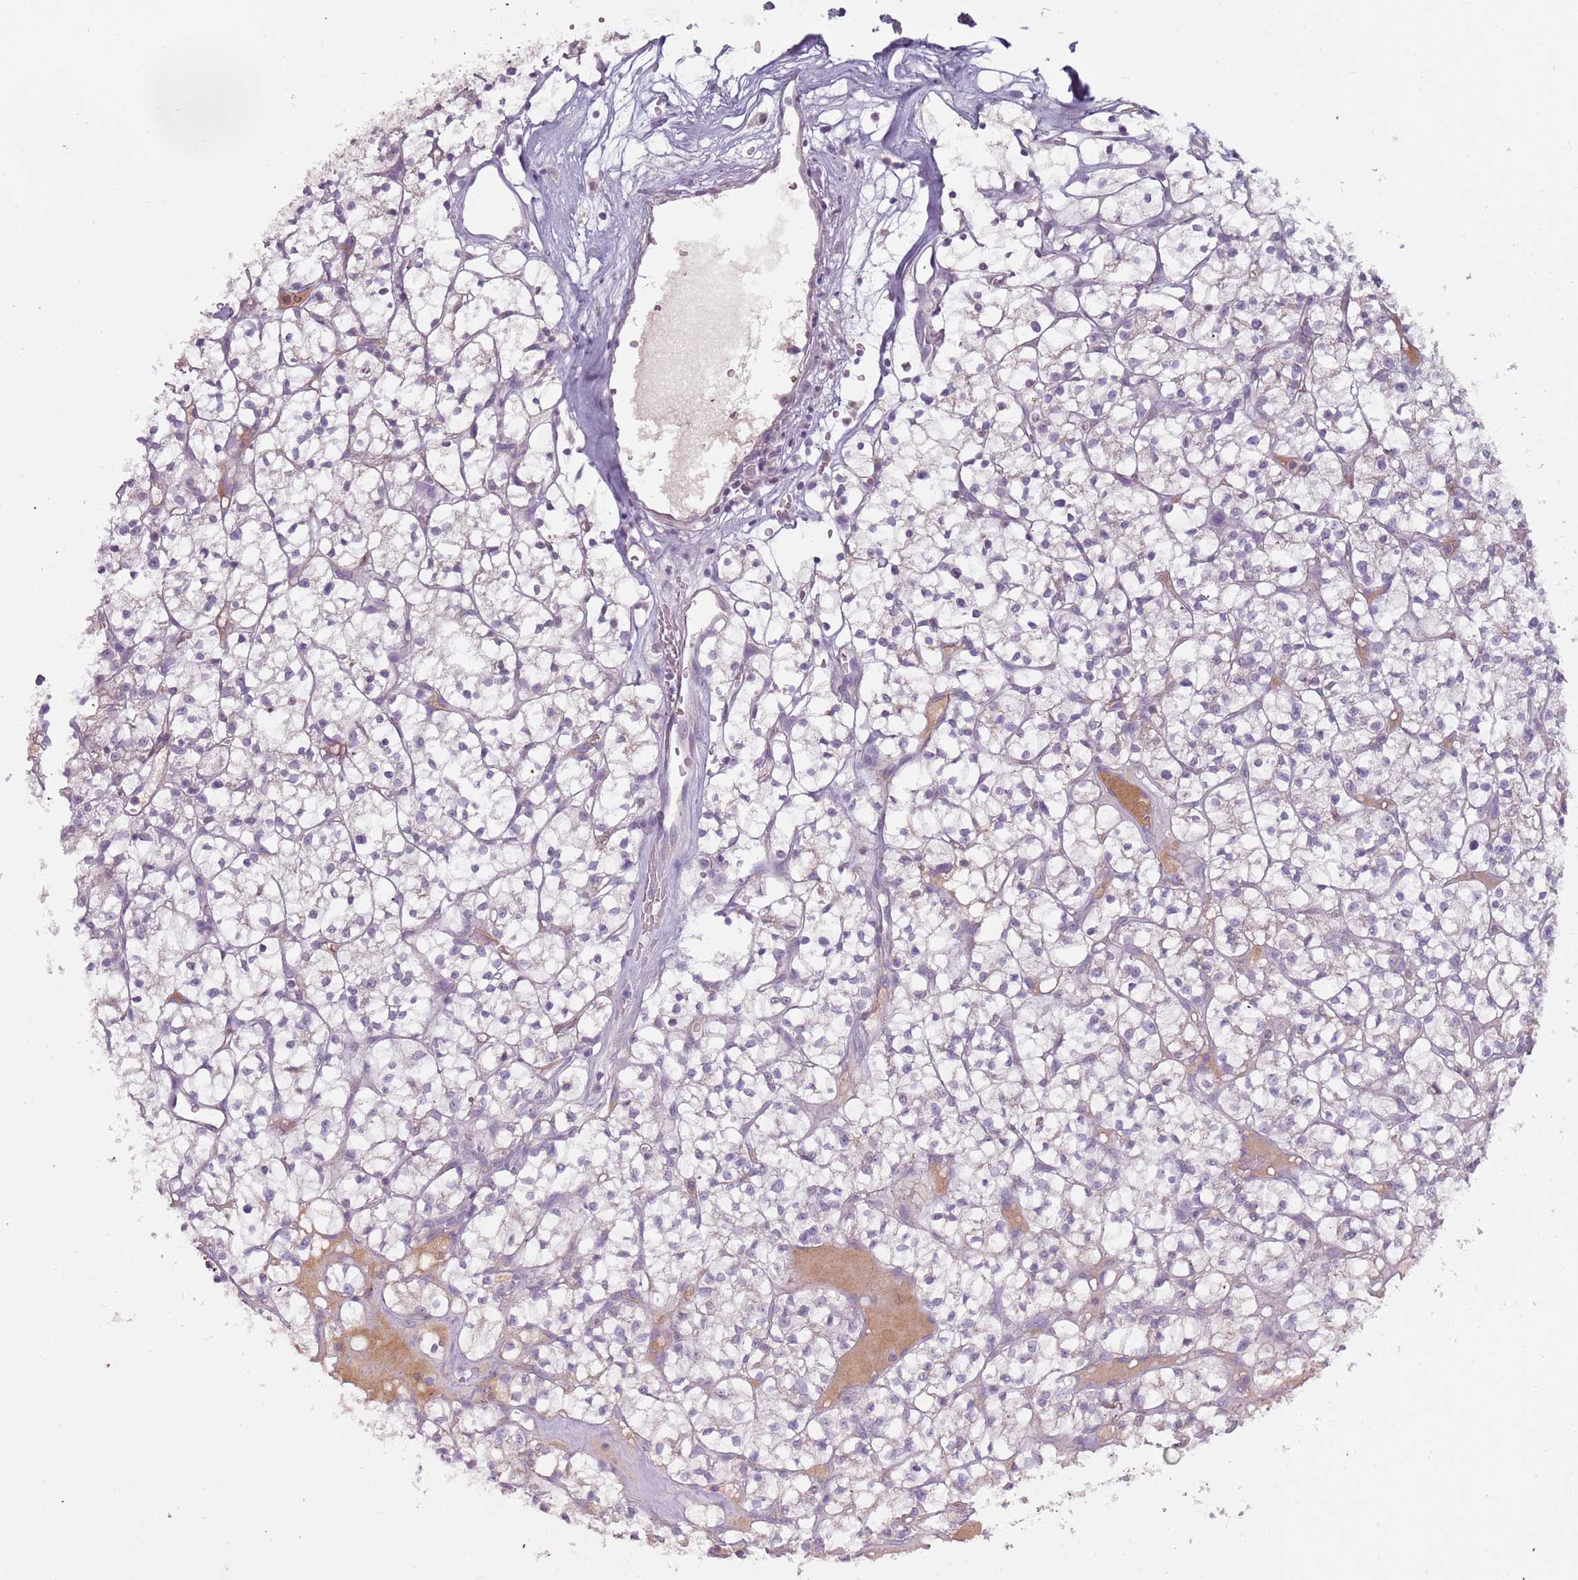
{"staining": {"intensity": "negative", "quantity": "none", "location": "none"}, "tissue": "renal cancer", "cell_type": "Tumor cells", "image_type": "cancer", "snomed": [{"axis": "morphology", "description": "Adenocarcinoma, NOS"}, {"axis": "topography", "description": "Kidney"}], "caption": "An image of adenocarcinoma (renal) stained for a protein displays no brown staining in tumor cells.", "gene": "SYS1", "patient": {"sex": "female", "age": 64}}